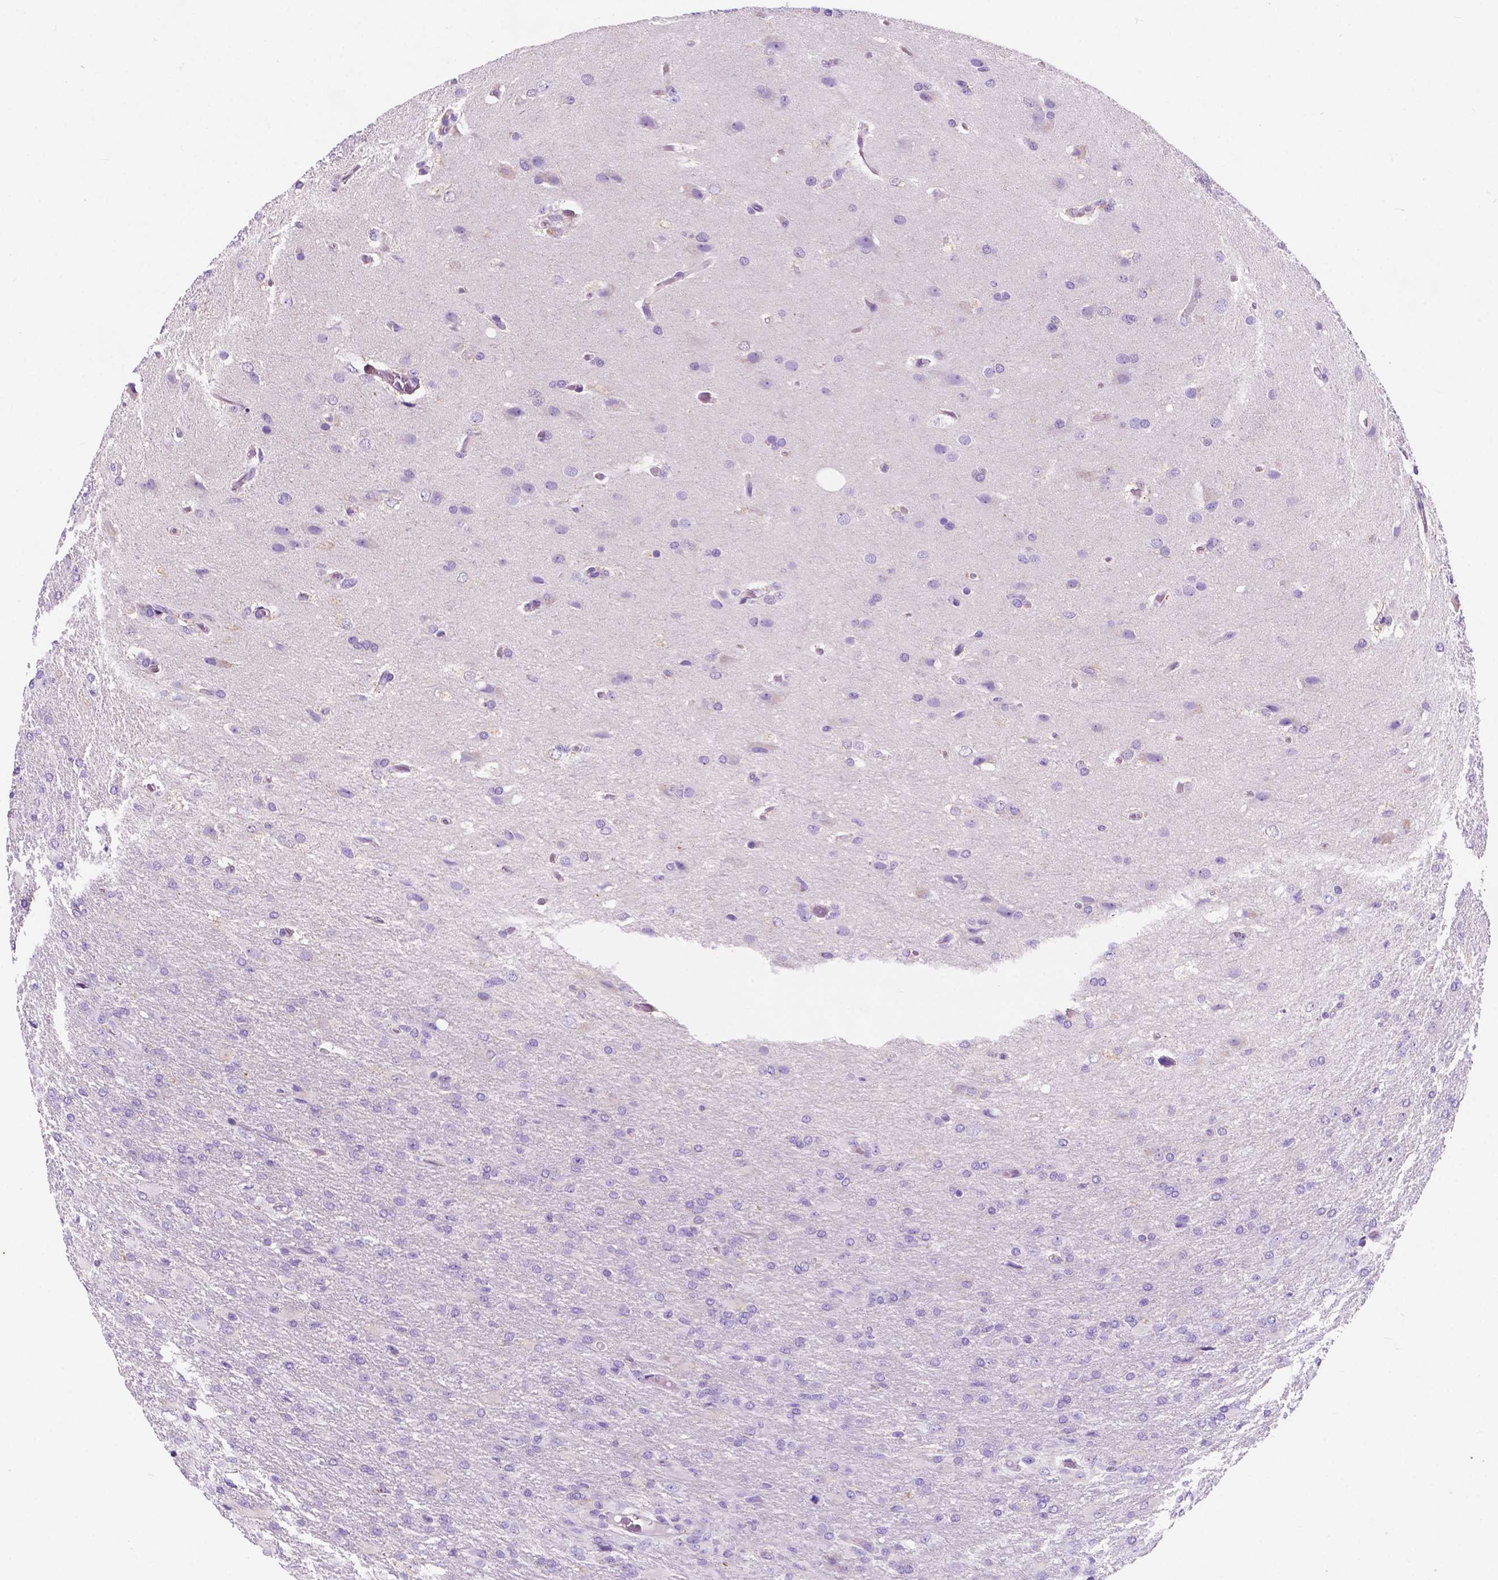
{"staining": {"intensity": "negative", "quantity": "none", "location": "none"}, "tissue": "glioma", "cell_type": "Tumor cells", "image_type": "cancer", "snomed": [{"axis": "morphology", "description": "Glioma, malignant, High grade"}, {"axis": "topography", "description": "Brain"}], "caption": "Immunohistochemistry of human glioma reveals no expression in tumor cells.", "gene": "TRPV5", "patient": {"sex": "male", "age": 68}}